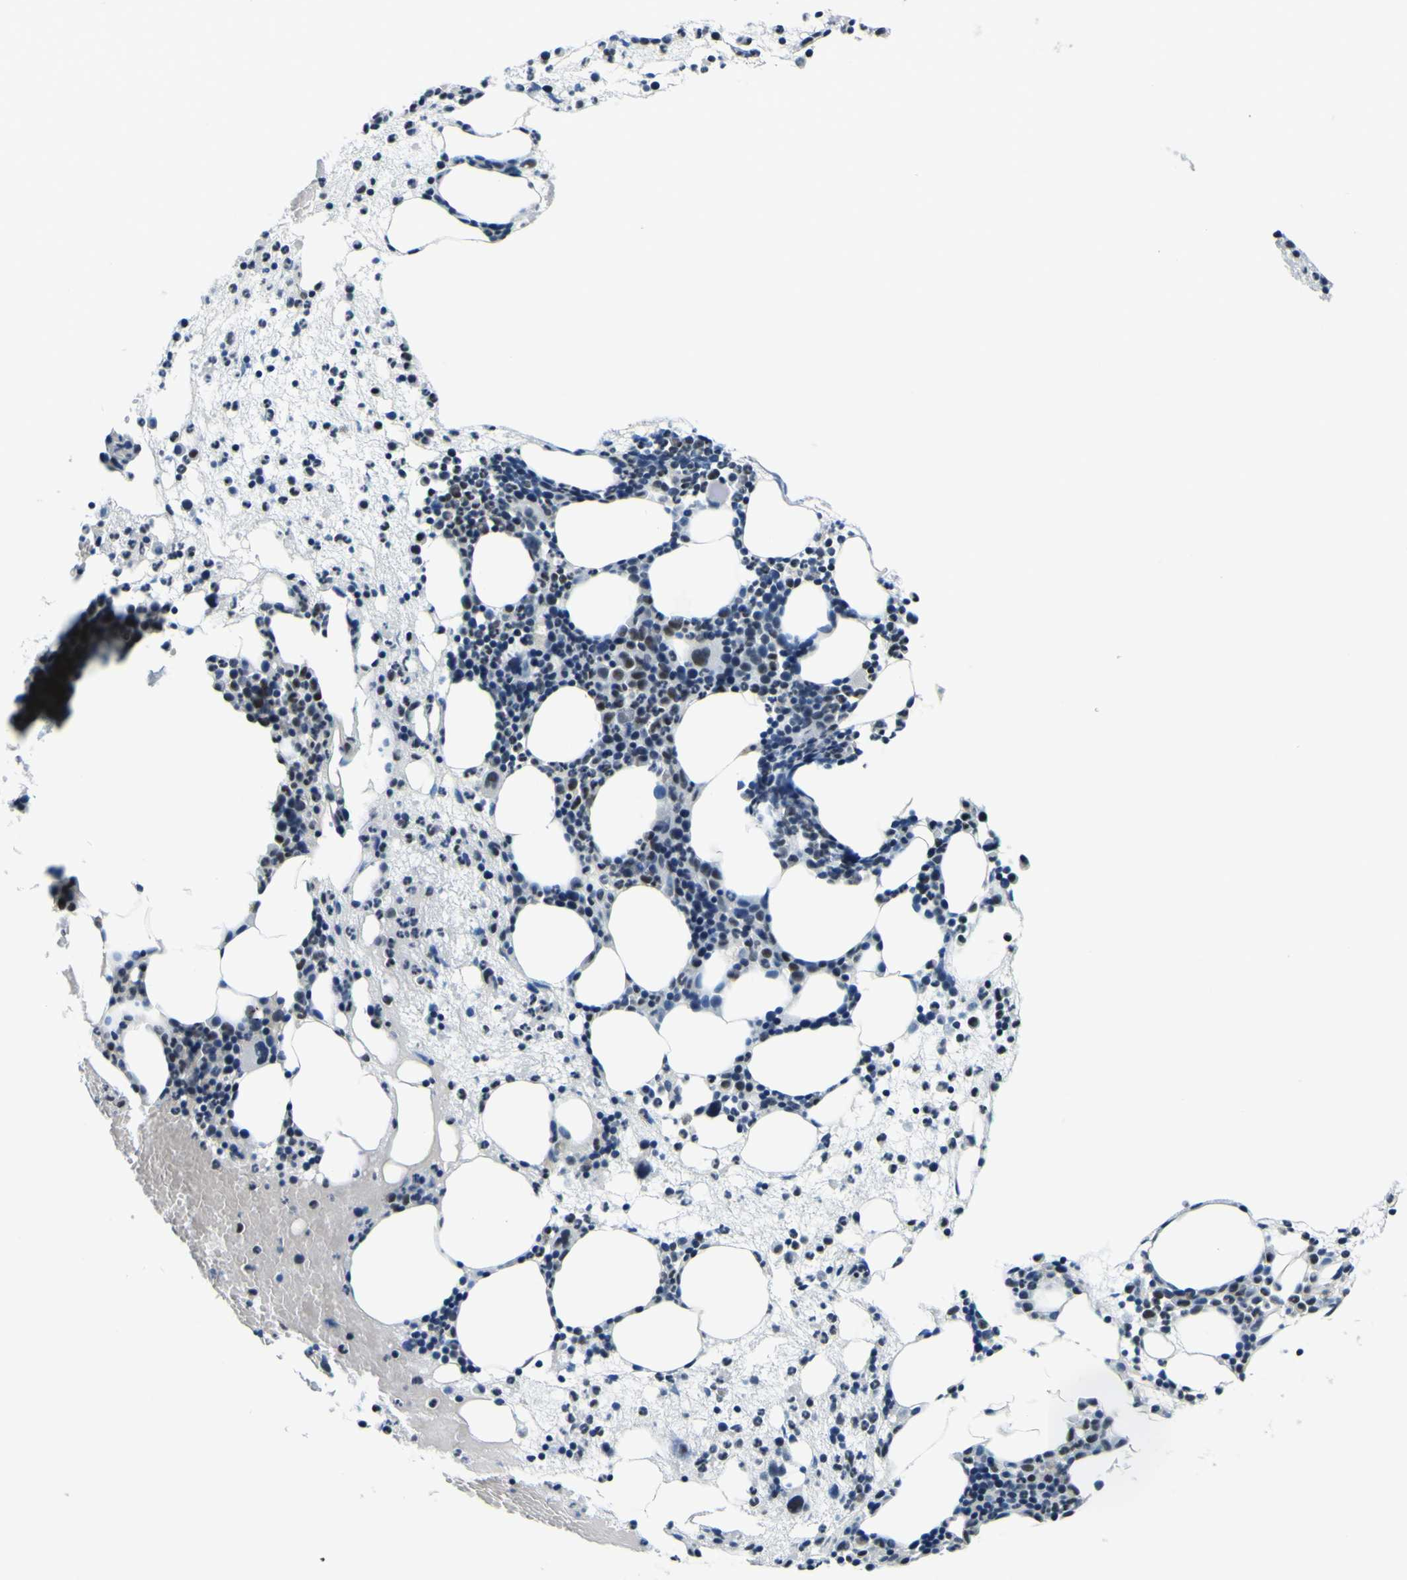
{"staining": {"intensity": "weak", "quantity": "25%-75%", "location": "nuclear"}, "tissue": "bone marrow", "cell_type": "Hematopoietic cells", "image_type": "normal", "snomed": [{"axis": "morphology", "description": "Normal tissue, NOS"}, {"axis": "morphology", "description": "Inflammation, NOS"}, {"axis": "topography", "description": "Bone marrow"}], "caption": "Immunohistochemistry micrograph of normal human bone marrow stained for a protein (brown), which demonstrates low levels of weak nuclear expression in about 25%-75% of hematopoietic cells.", "gene": "SP1", "patient": {"sex": "female", "age": 79}}